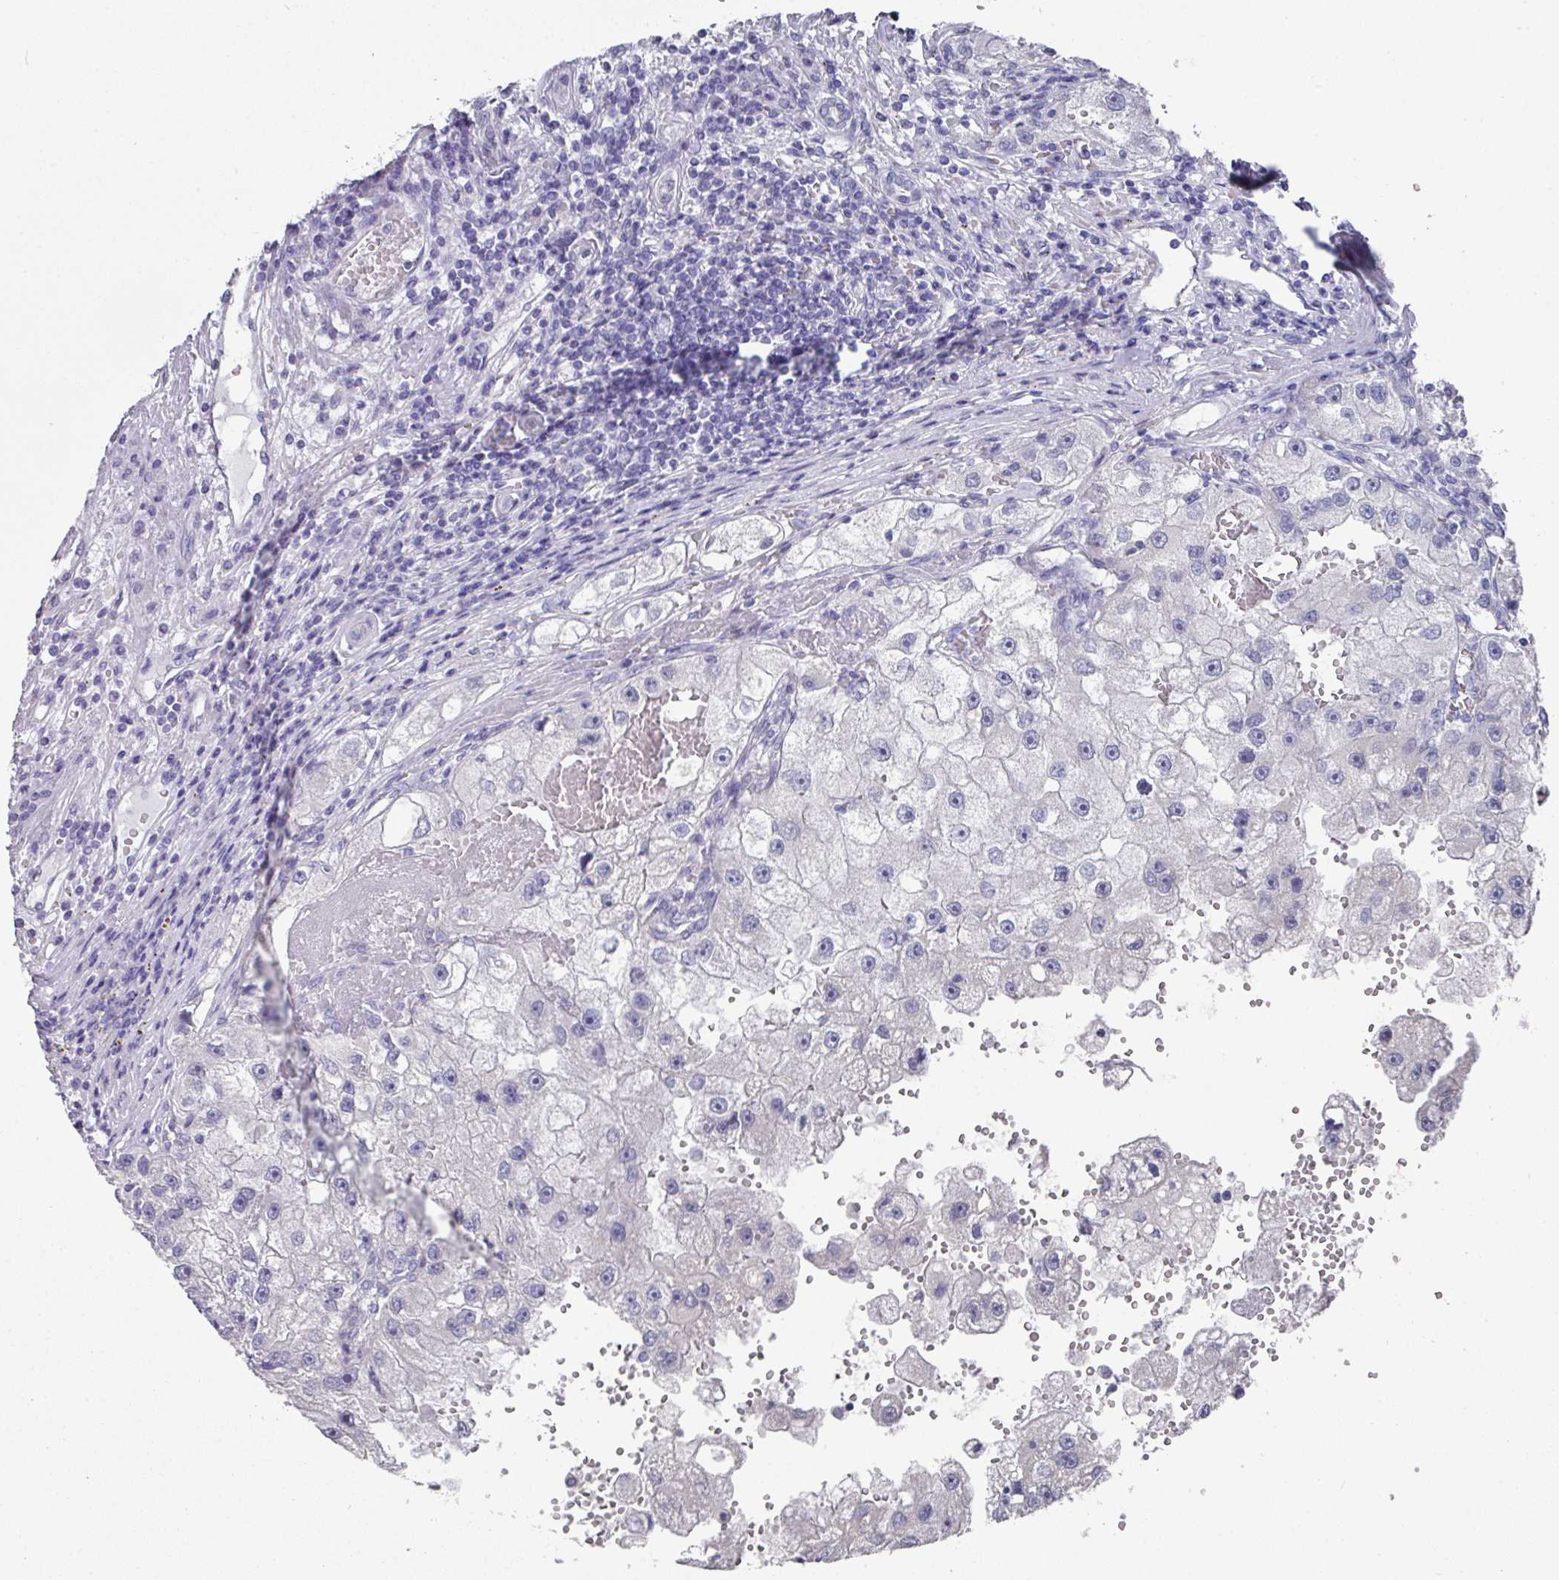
{"staining": {"intensity": "negative", "quantity": "none", "location": "none"}, "tissue": "renal cancer", "cell_type": "Tumor cells", "image_type": "cancer", "snomed": [{"axis": "morphology", "description": "Adenocarcinoma, NOS"}, {"axis": "topography", "description": "Kidney"}], "caption": "Tumor cells are negative for protein expression in human renal adenocarcinoma.", "gene": "DAZL", "patient": {"sex": "male", "age": 63}}